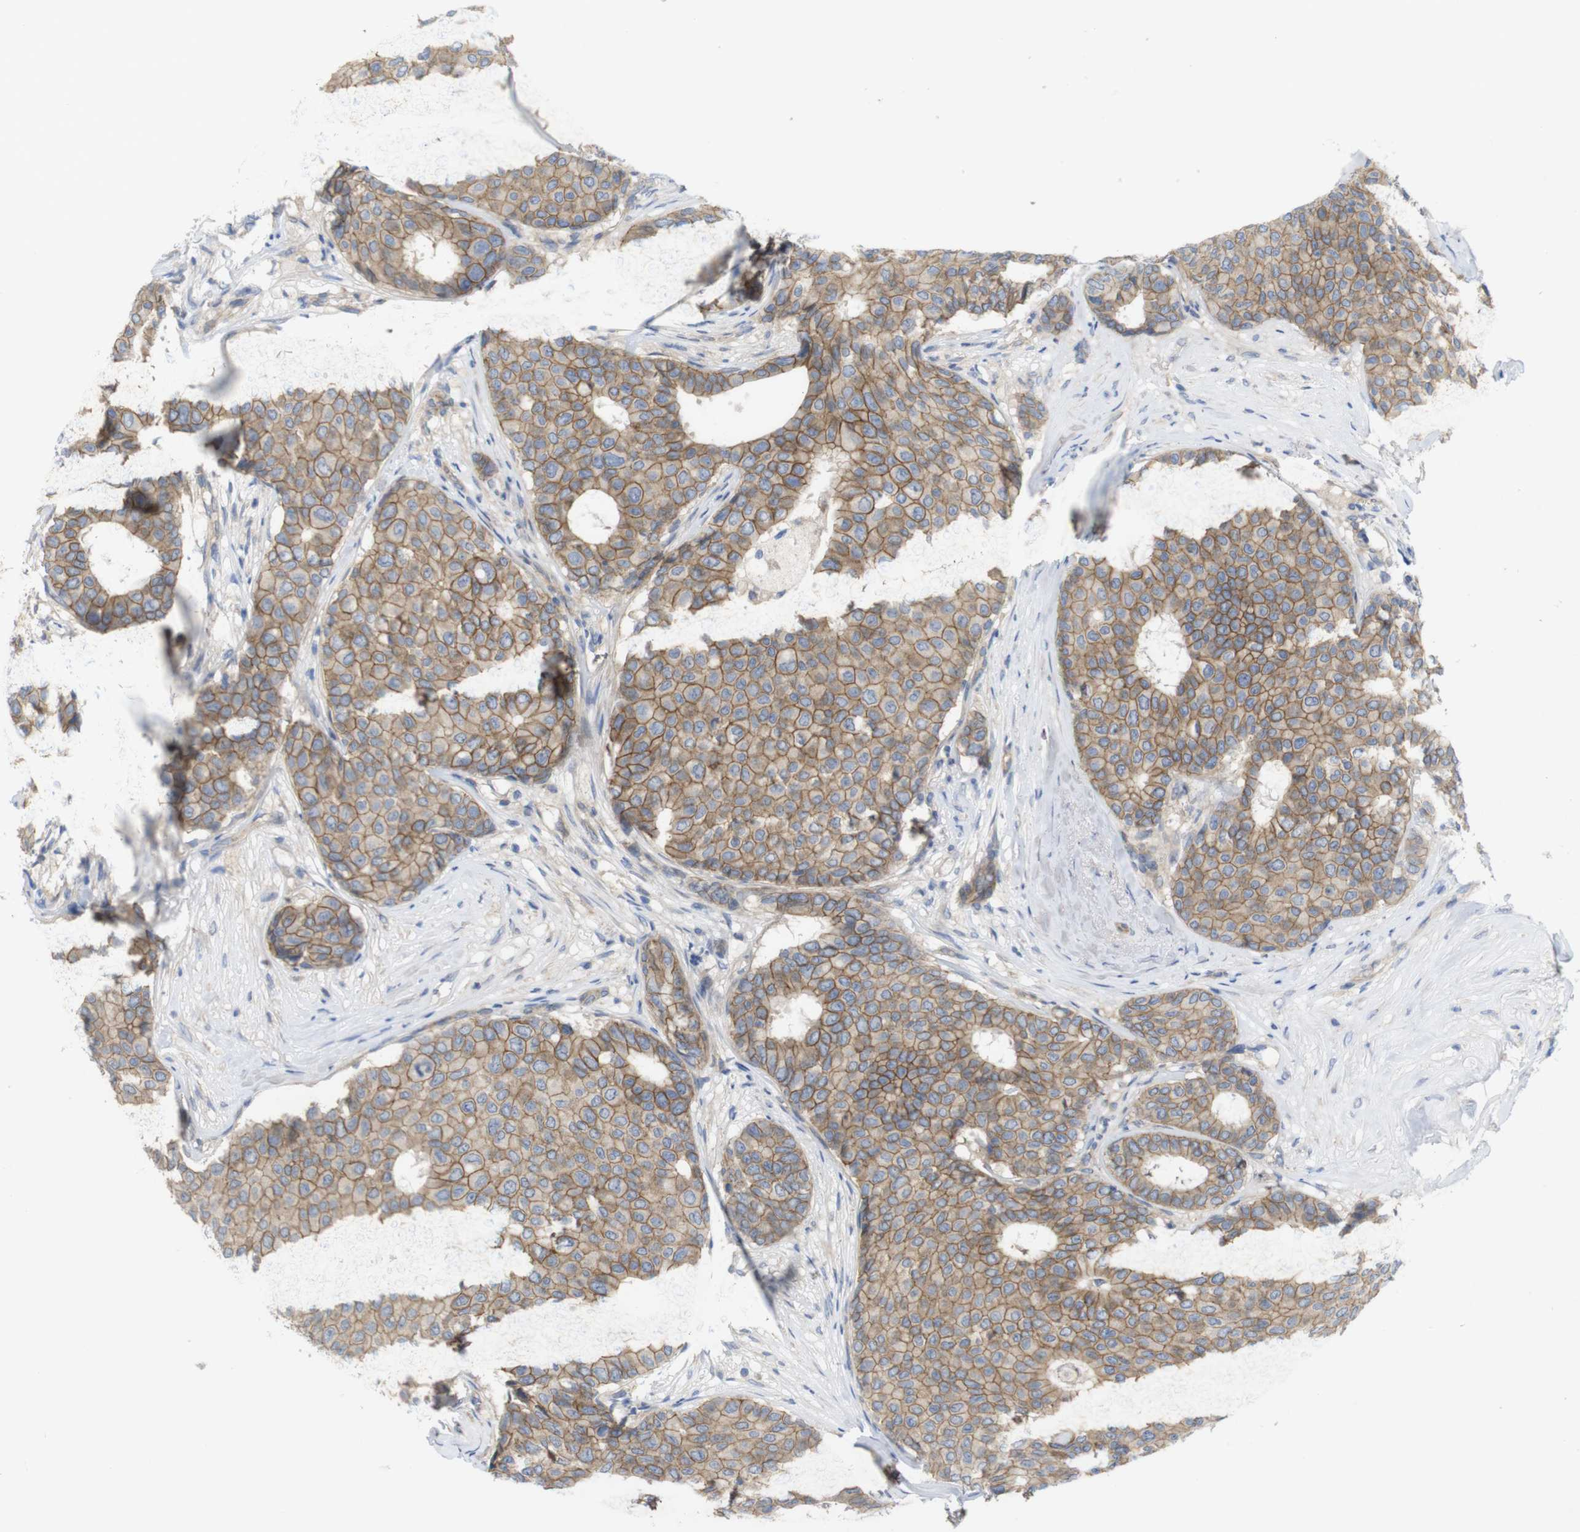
{"staining": {"intensity": "moderate", "quantity": ">75%", "location": "cytoplasmic/membranous"}, "tissue": "breast cancer", "cell_type": "Tumor cells", "image_type": "cancer", "snomed": [{"axis": "morphology", "description": "Duct carcinoma"}, {"axis": "topography", "description": "Breast"}], "caption": "Immunohistochemistry staining of breast cancer, which exhibits medium levels of moderate cytoplasmic/membranous expression in approximately >75% of tumor cells indicating moderate cytoplasmic/membranous protein expression. The staining was performed using DAB (3,3'-diaminobenzidine) (brown) for protein detection and nuclei were counterstained in hematoxylin (blue).", "gene": "KIDINS220", "patient": {"sex": "female", "age": 75}}